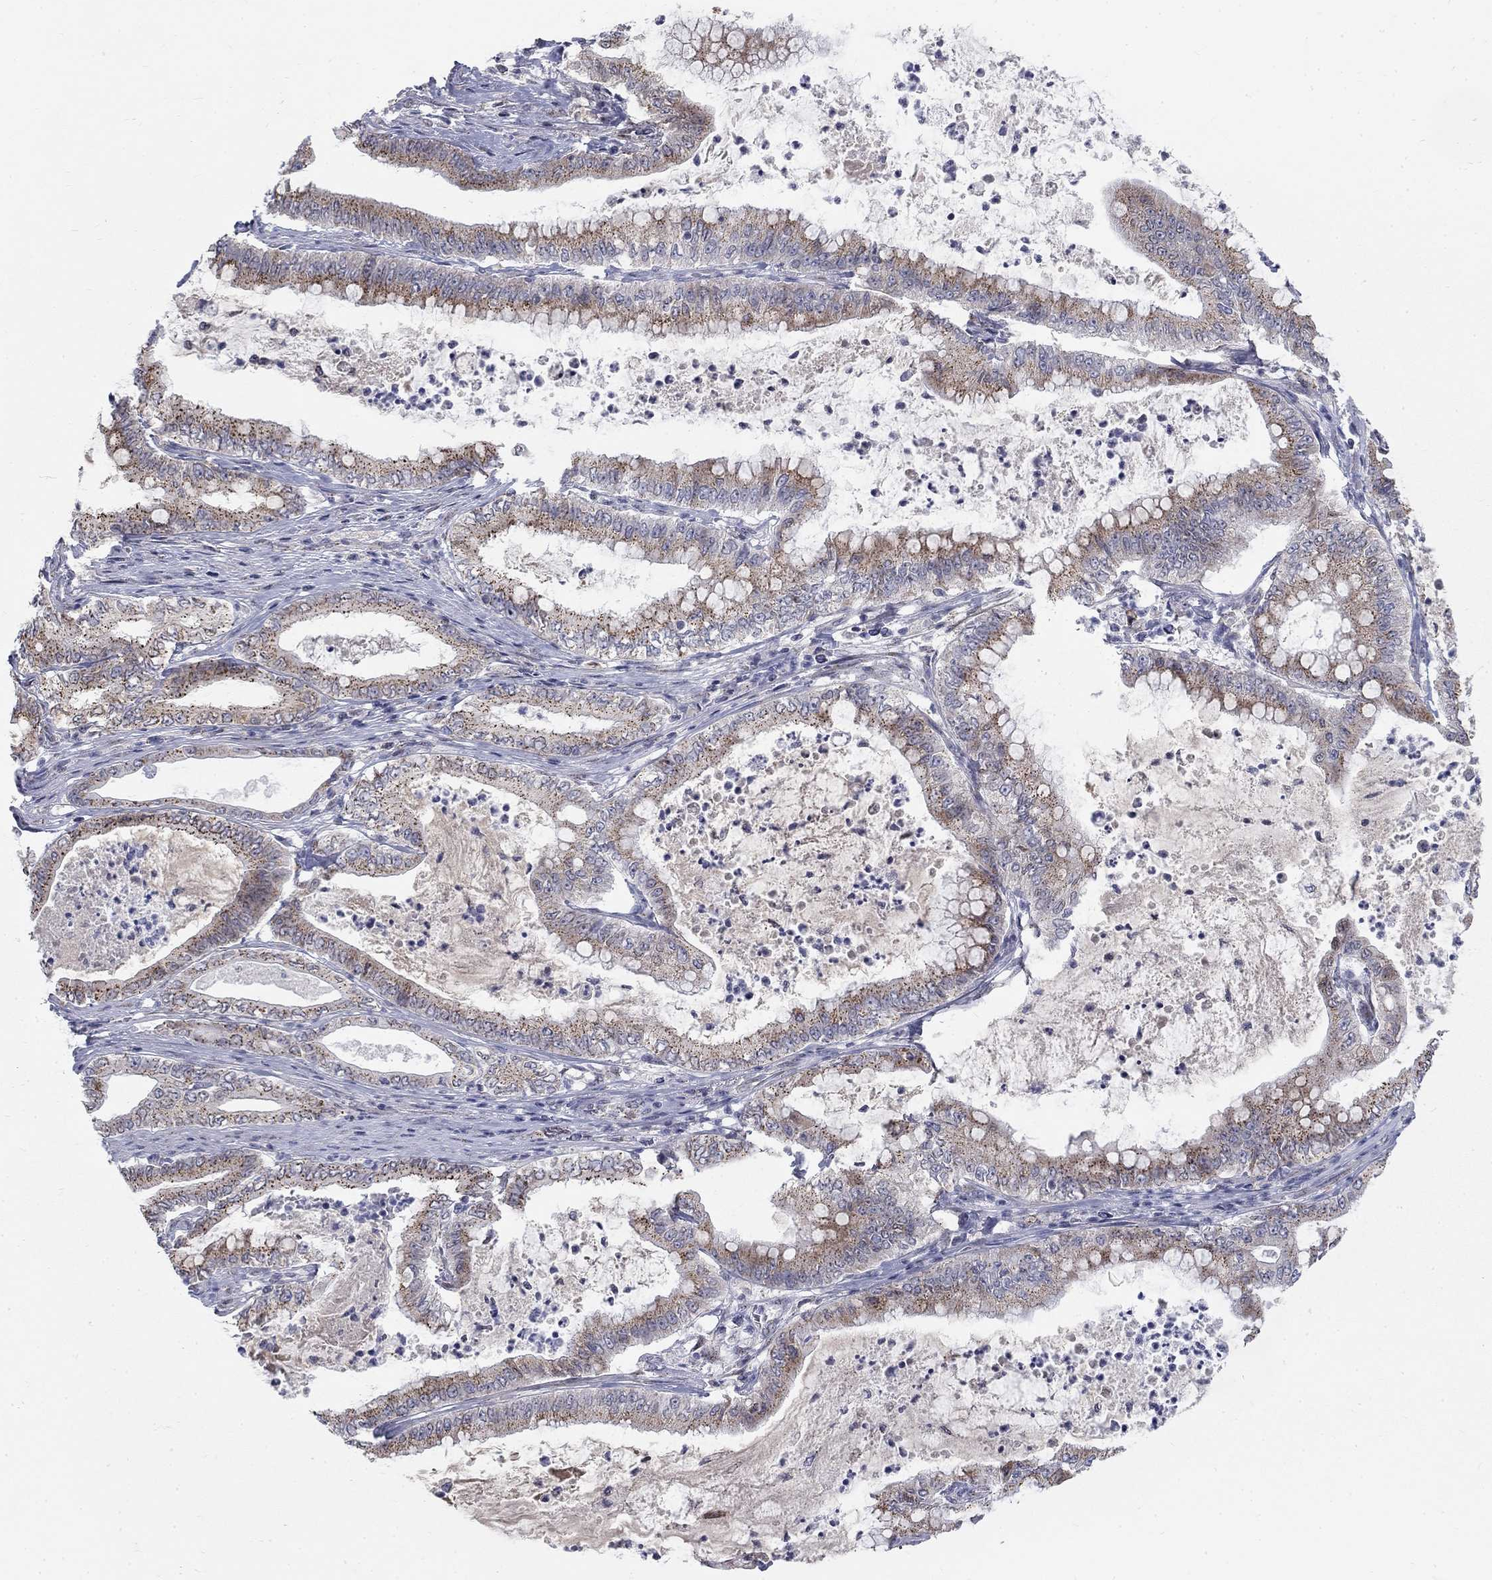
{"staining": {"intensity": "moderate", "quantity": "25%-75%", "location": "cytoplasmic/membranous"}, "tissue": "pancreatic cancer", "cell_type": "Tumor cells", "image_type": "cancer", "snomed": [{"axis": "morphology", "description": "Adenocarcinoma, NOS"}, {"axis": "topography", "description": "Pancreas"}], "caption": "Human adenocarcinoma (pancreatic) stained for a protein (brown) demonstrates moderate cytoplasmic/membranous positive expression in approximately 25%-75% of tumor cells.", "gene": "PANK3", "patient": {"sex": "male", "age": 71}}